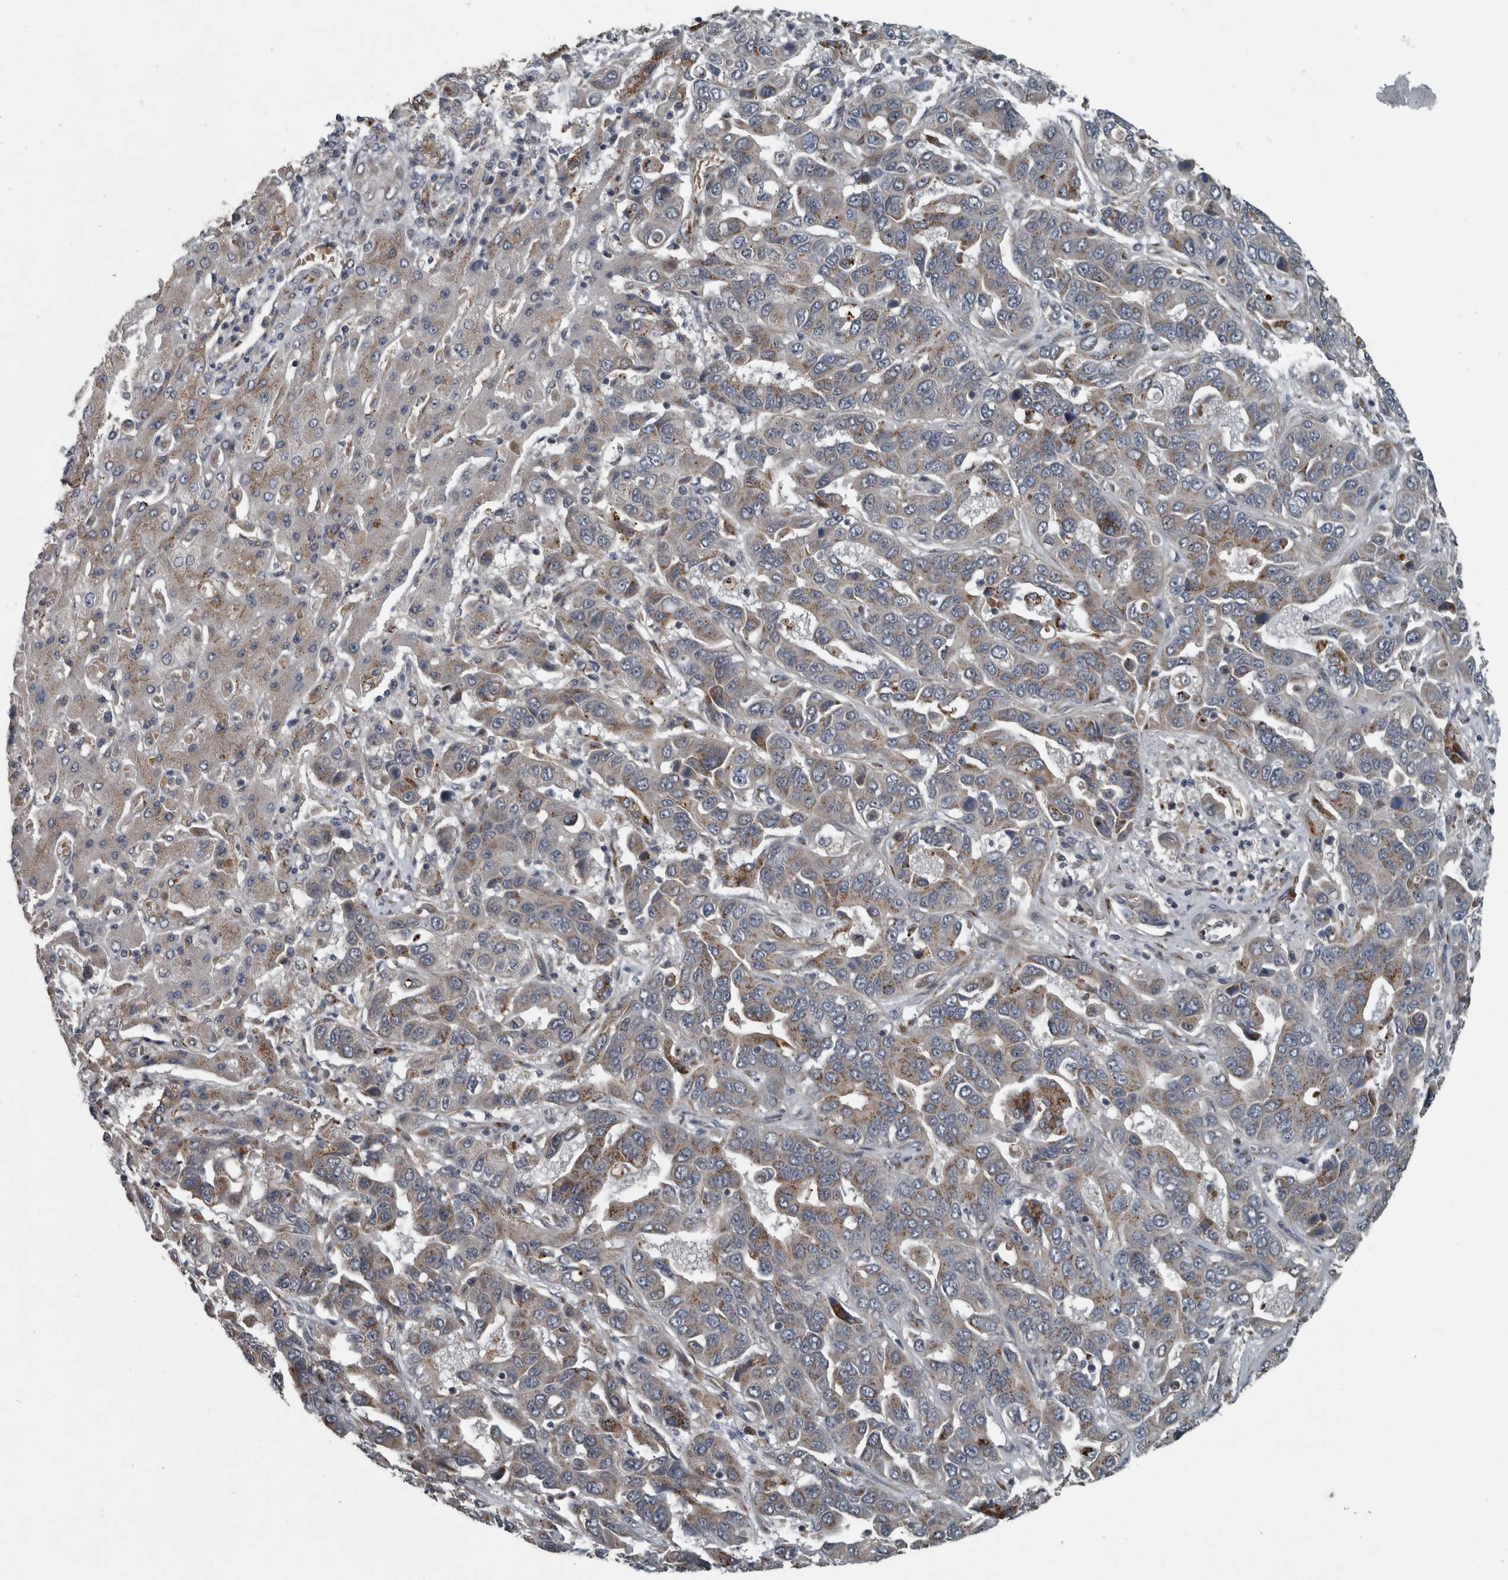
{"staining": {"intensity": "moderate", "quantity": ">75%", "location": "cytoplasmic/membranous"}, "tissue": "liver cancer", "cell_type": "Tumor cells", "image_type": "cancer", "snomed": [{"axis": "morphology", "description": "Cholangiocarcinoma"}, {"axis": "topography", "description": "Liver"}], "caption": "Human liver cholangiocarcinoma stained with a protein marker exhibits moderate staining in tumor cells.", "gene": "ZNF345", "patient": {"sex": "female", "age": 52}}